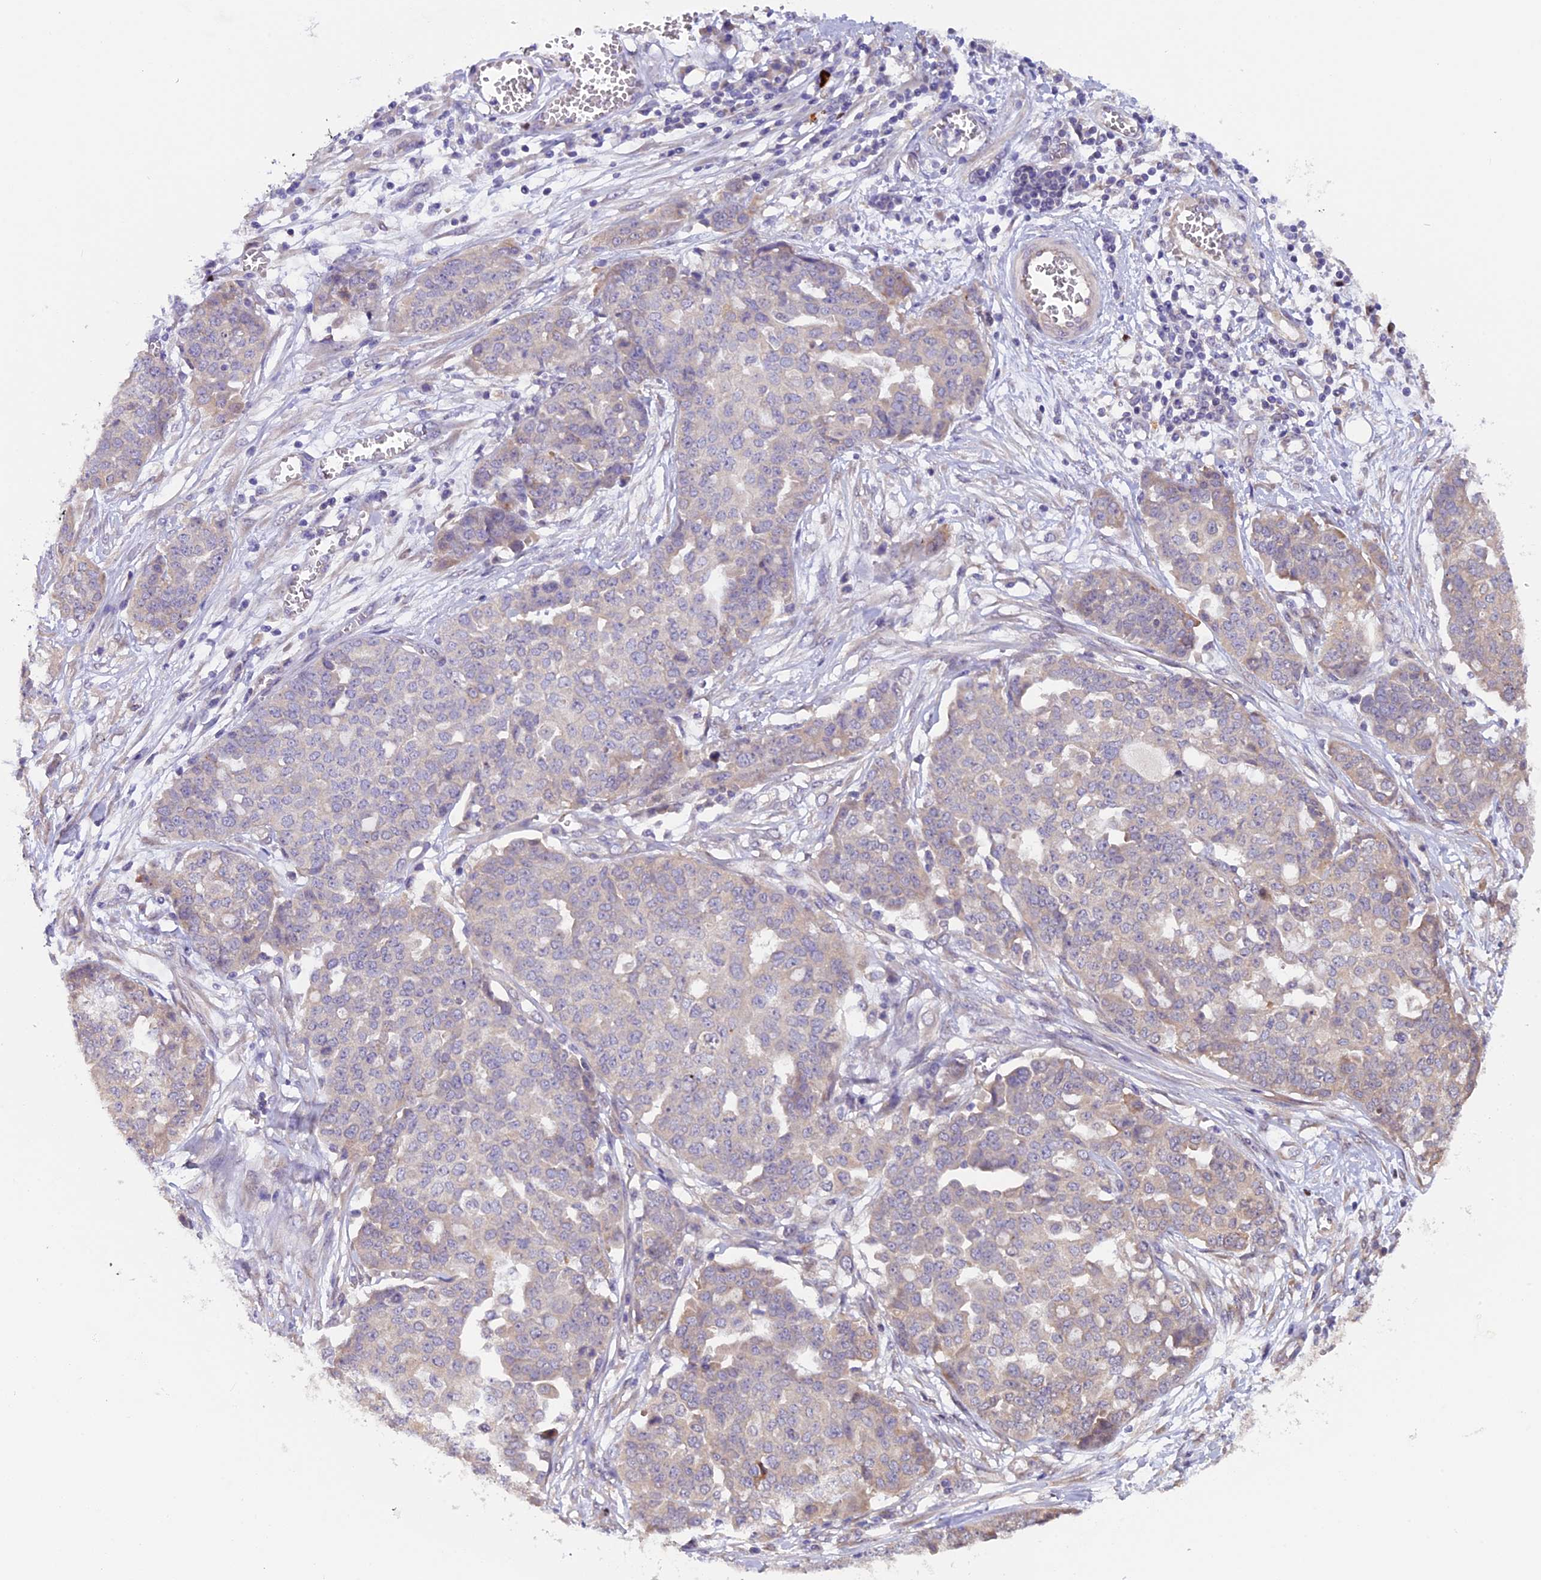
{"staining": {"intensity": "negative", "quantity": "none", "location": "none"}, "tissue": "ovarian cancer", "cell_type": "Tumor cells", "image_type": "cancer", "snomed": [{"axis": "morphology", "description": "Cystadenocarcinoma, serous, NOS"}, {"axis": "topography", "description": "Soft tissue"}, {"axis": "topography", "description": "Ovary"}], "caption": "Ovarian serous cystadenocarcinoma stained for a protein using immunohistochemistry (IHC) displays no positivity tumor cells.", "gene": "CCDC9B", "patient": {"sex": "female", "age": 57}}